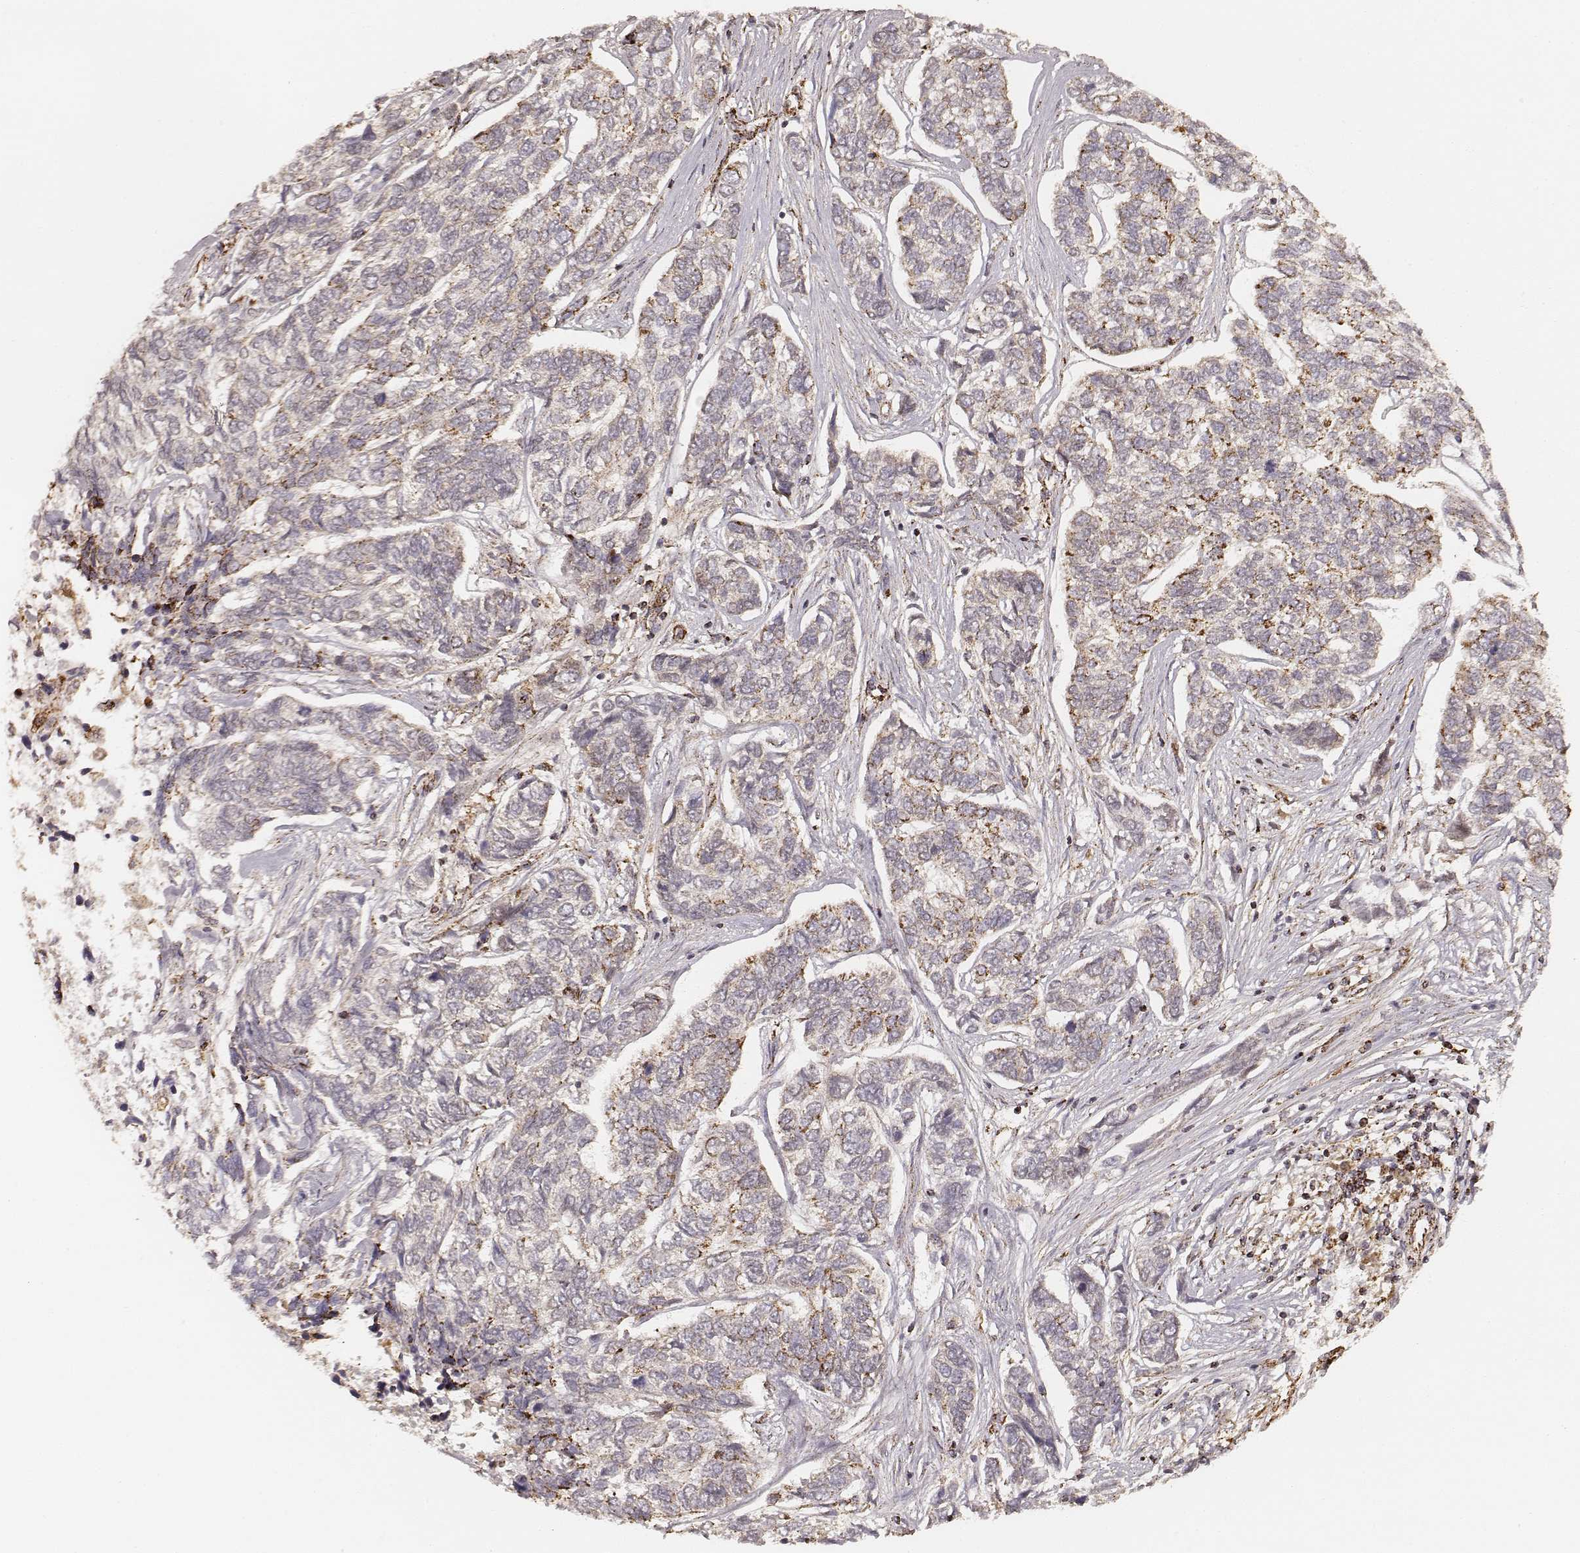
{"staining": {"intensity": "strong", "quantity": "<25%", "location": "cytoplasmic/membranous"}, "tissue": "skin cancer", "cell_type": "Tumor cells", "image_type": "cancer", "snomed": [{"axis": "morphology", "description": "Basal cell carcinoma"}, {"axis": "topography", "description": "Skin"}], "caption": "Brown immunohistochemical staining in skin basal cell carcinoma displays strong cytoplasmic/membranous staining in about <25% of tumor cells. (Brightfield microscopy of DAB IHC at high magnification).", "gene": "CS", "patient": {"sex": "female", "age": 65}}